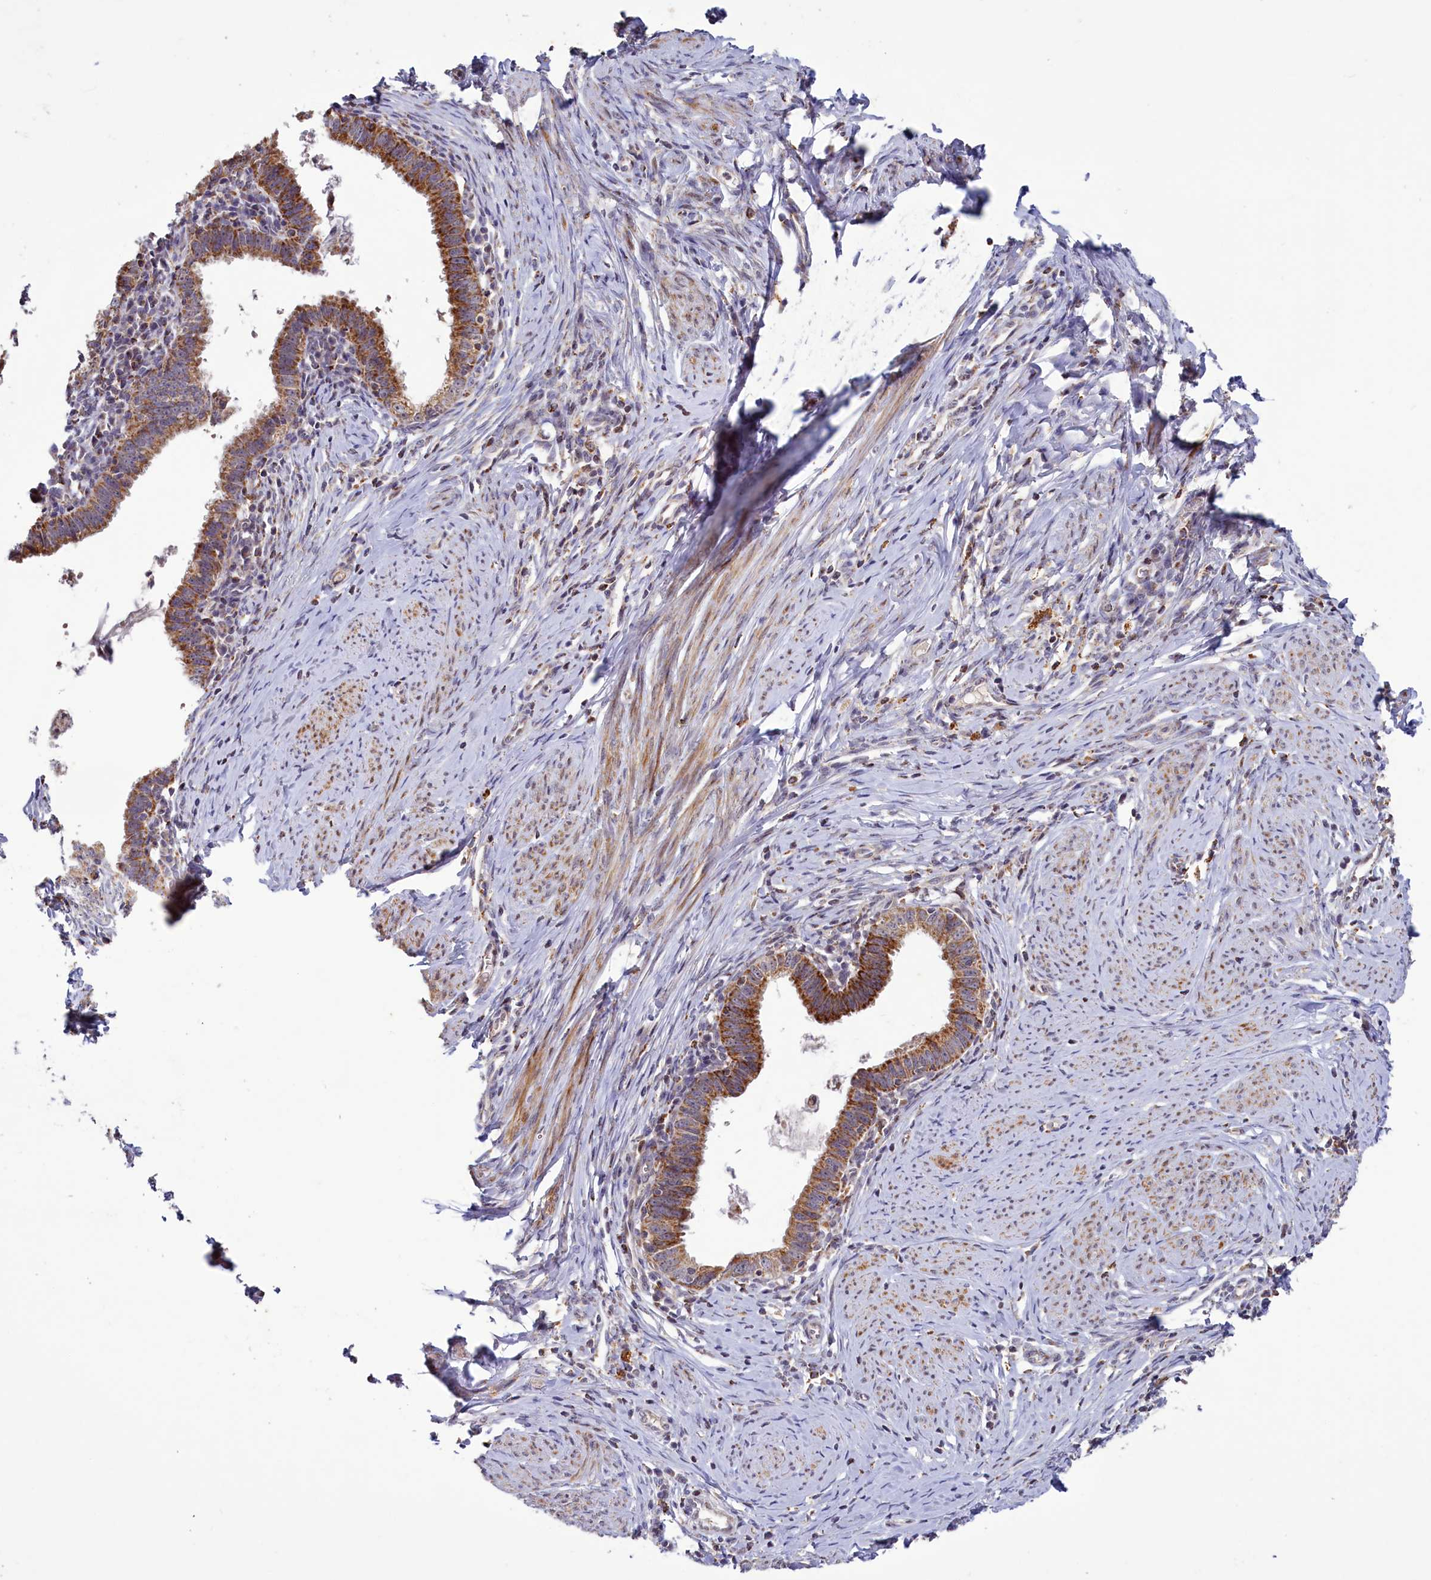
{"staining": {"intensity": "moderate", "quantity": ">75%", "location": "cytoplasmic/membranous"}, "tissue": "cervical cancer", "cell_type": "Tumor cells", "image_type": "cancer", "snomed": [{"axis": "morphology", "description": "Adenocarcinoma, NOS"}, {"axis": "topography", "description": "Cervix"}], "caption": "A high-resolution image shows immunohistochemistry staining of cervical adenocarcinoma, which demonstrates moderate cytoplasmic/membranous positivity in about >75% of tumor cells. The staining is performed using DAB (3,3'-diaminobenzidine) brown chromogen to label protein expression. The nuclei are counter-stained blue using hematoxylin.", "gene": "DYNC2H1", "patient": {"sex": "female", "age": 36}}